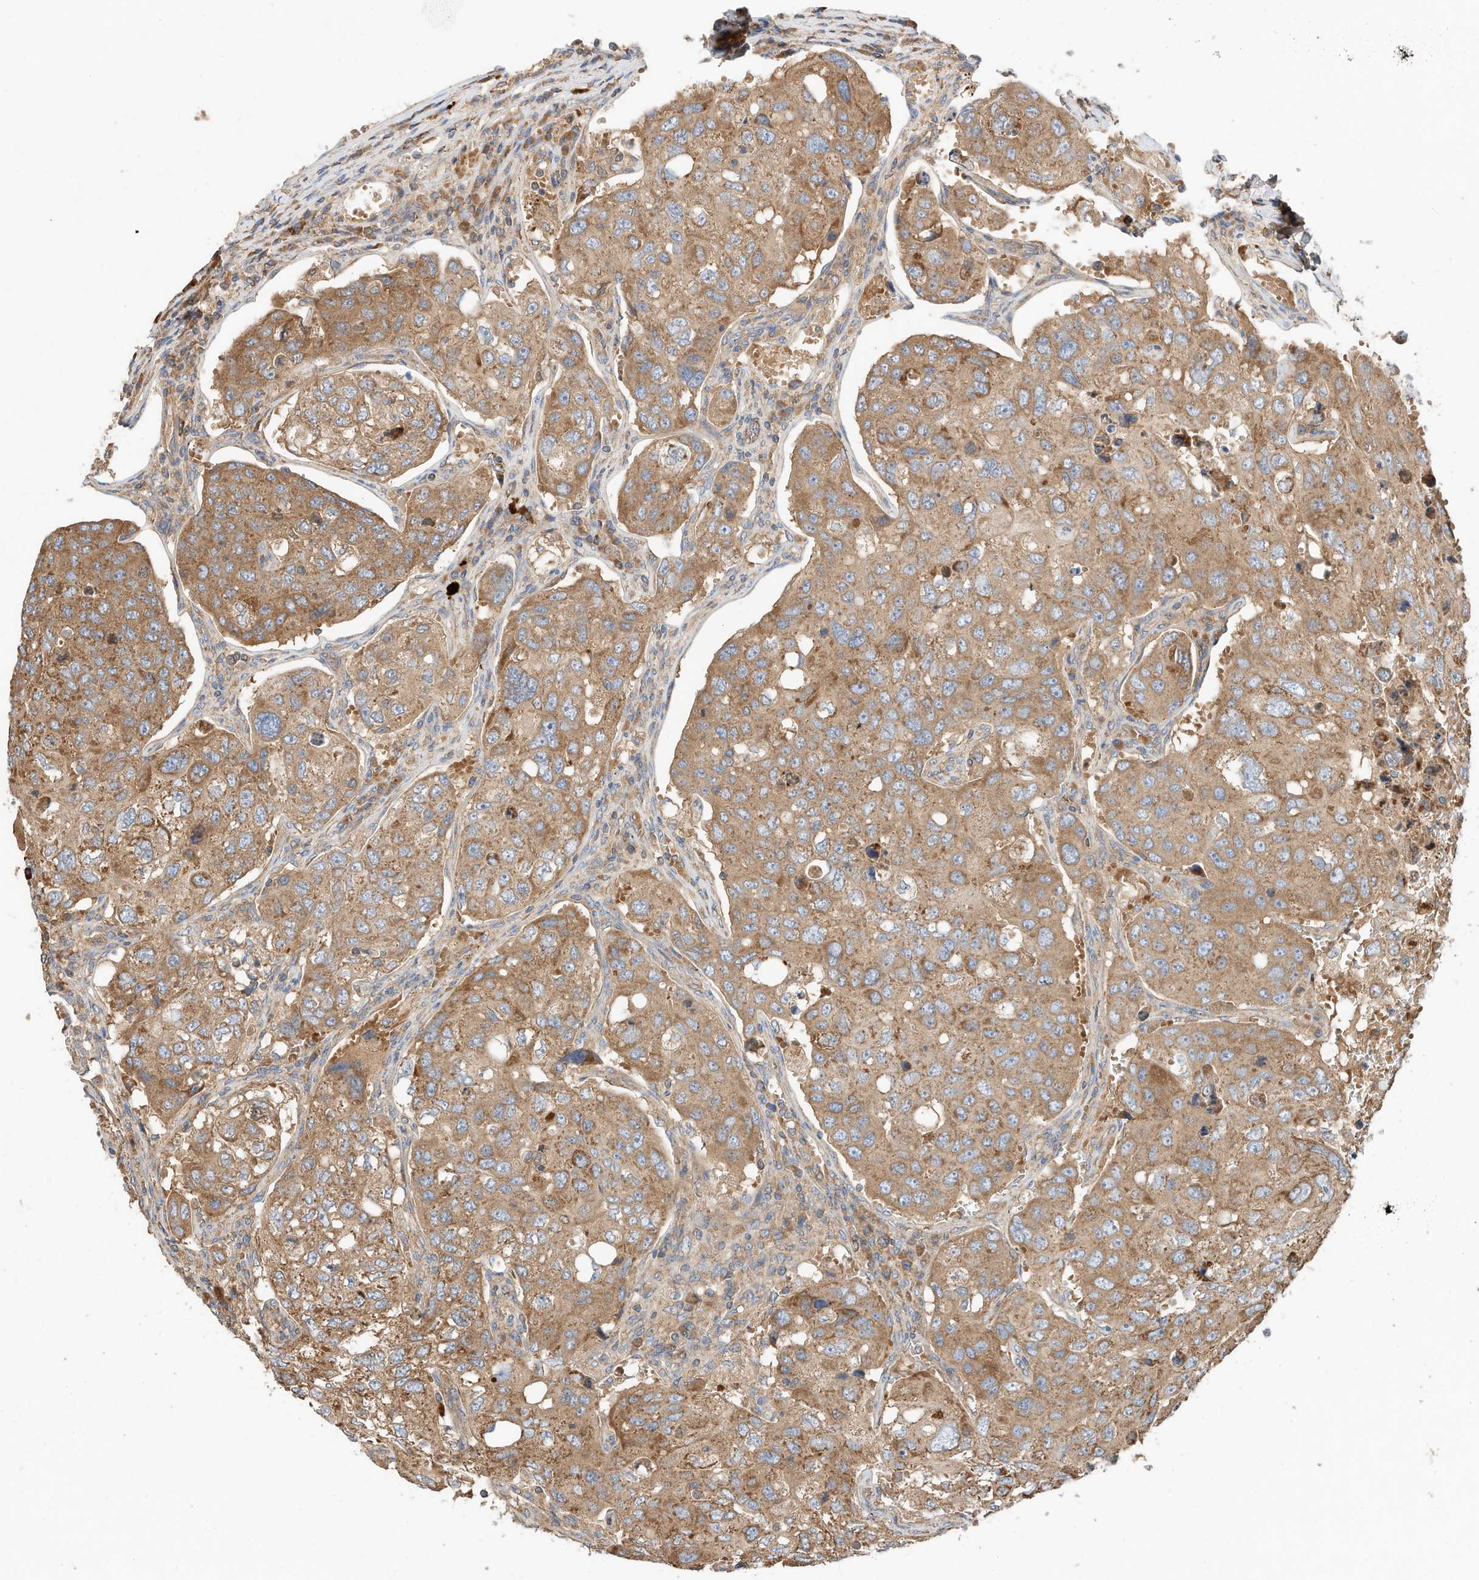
{"staining": {"intensity": "moderate", "quantity": ">75%", "location": "cytoplasmic/membranous"}, "tissue": "urothelial cancer", "cell_type": "Tumor cells", "image_type": "cancer", "snomed": [{"axis": "morphology", "description": "Urothelial carcinoma, High grade"}, {"axis": "topography", "description": "Lymph node"}, {"axis": "topography", "description": "Urinary bladder"}], "caption": "About >75% of tumor cells in human urothelial carcinoma (high-grade) show moderate cytoplasmic/membranous protein staining as visualized by brown immunohistochemical staining.", "gene": "CPAMD8", "patient": {"sex": "male", "age": 51}}